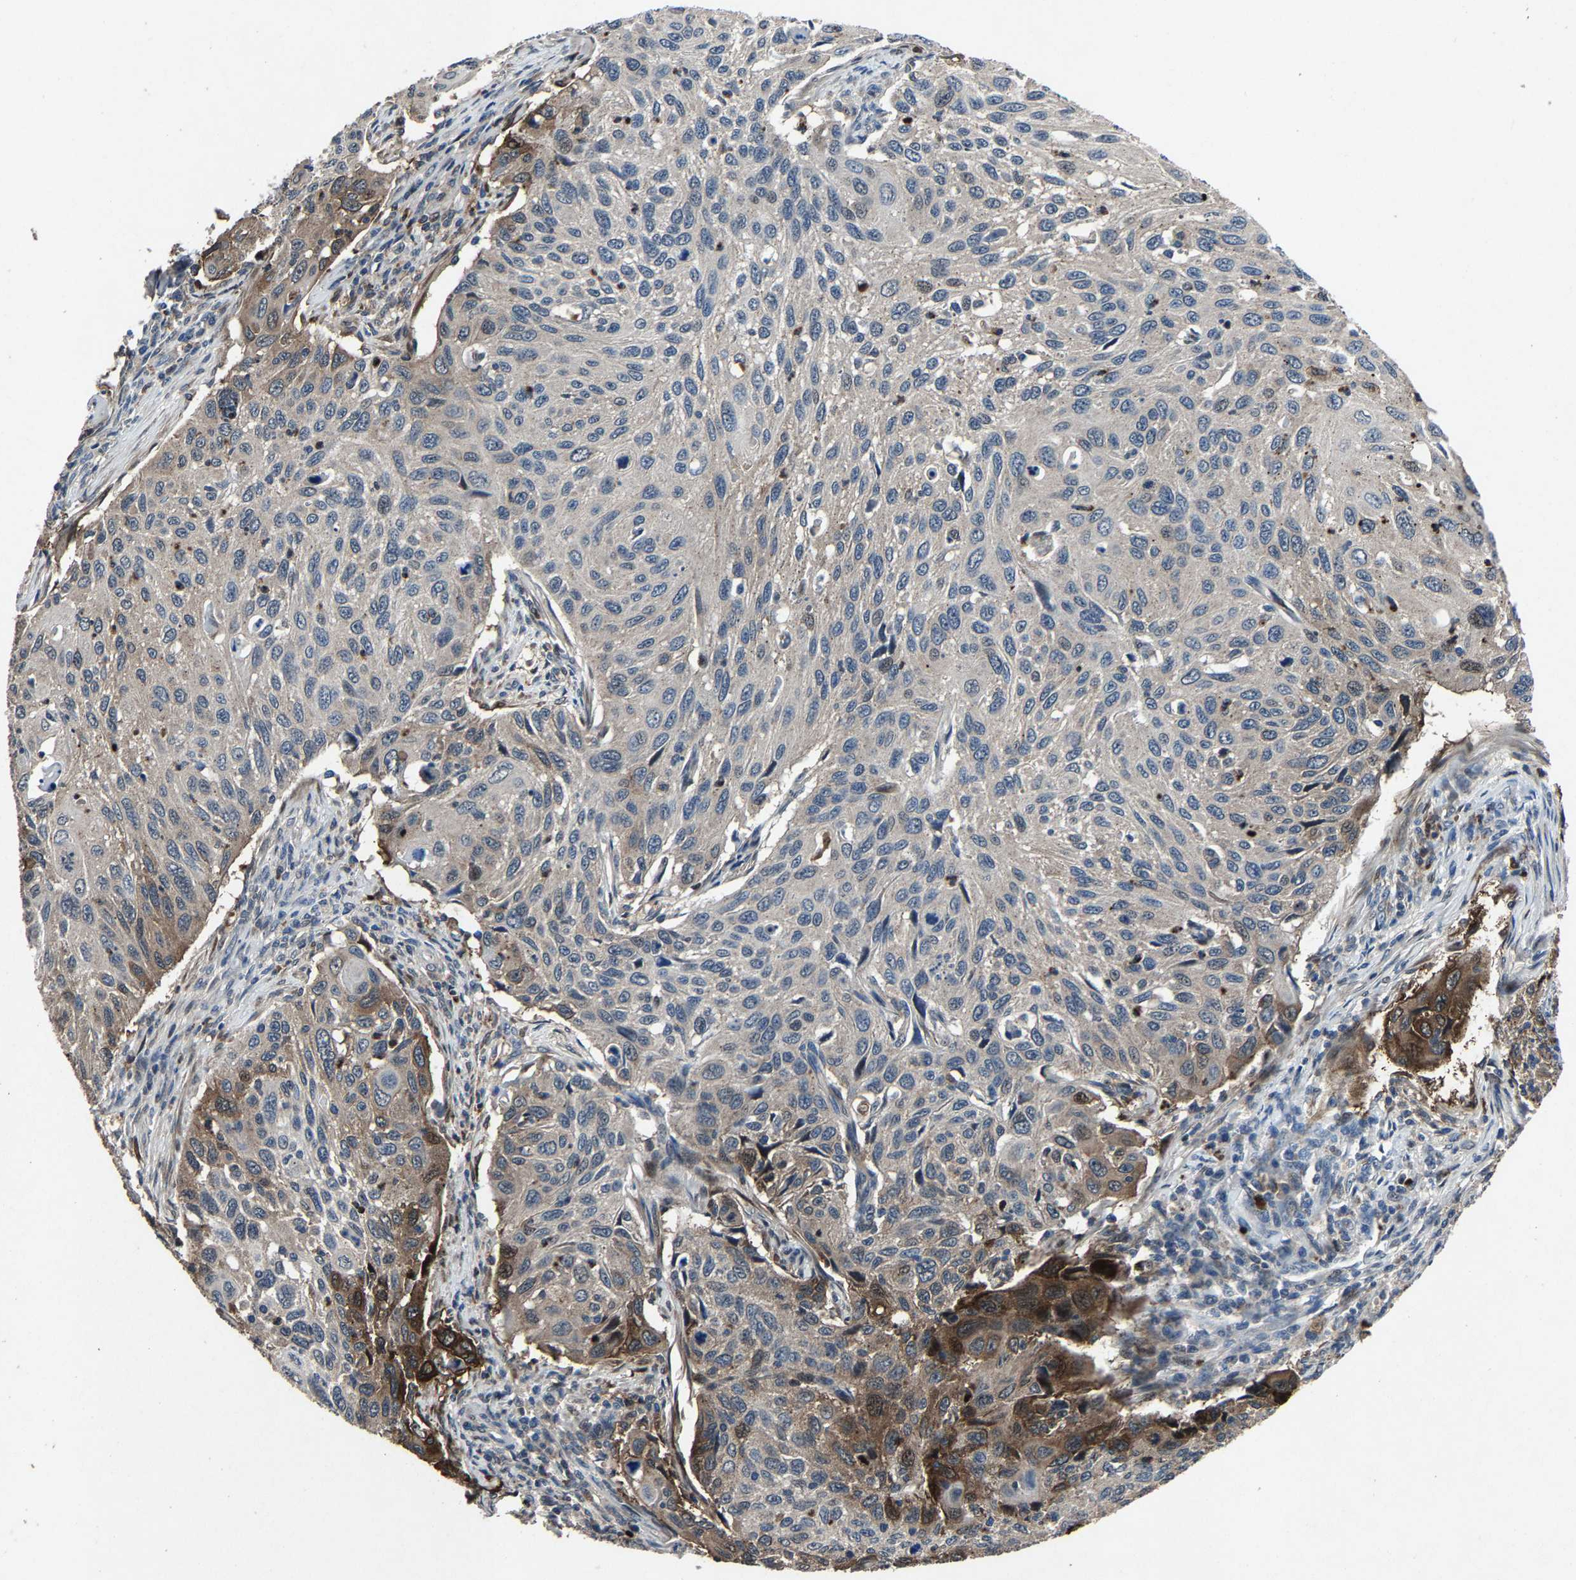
{"staining": {"intensity": "moderate", "quantity": "<25%", "location": "cytoplasmic/membranous"}, "tissue": "cervical cancer", "cell_type": "Tumor cells", "image_type": "cancer", "snomed": [{"axis": "morphology", "description": "Squamous cell carcinoma, NOS"}, {"axis": "topography", "description": "Cervix"}], "caption": "Immunohistochemistry (IHC) staining of squamous cell carcinoma (cervical), which exhibits low levels of moderate cytoplasmic/membranous positivity in approximately <25% of tumor cells indicating moderate cytoplasmic/membranous protein positivity. The staining was performed using DAB (3,3'-diaminobenzidine) (brown) for protein detection and nuclei were counterstained in hematoxylin (blue).", "gene": "PCNX2", "patient": {"sex": "female", "age": 70}}